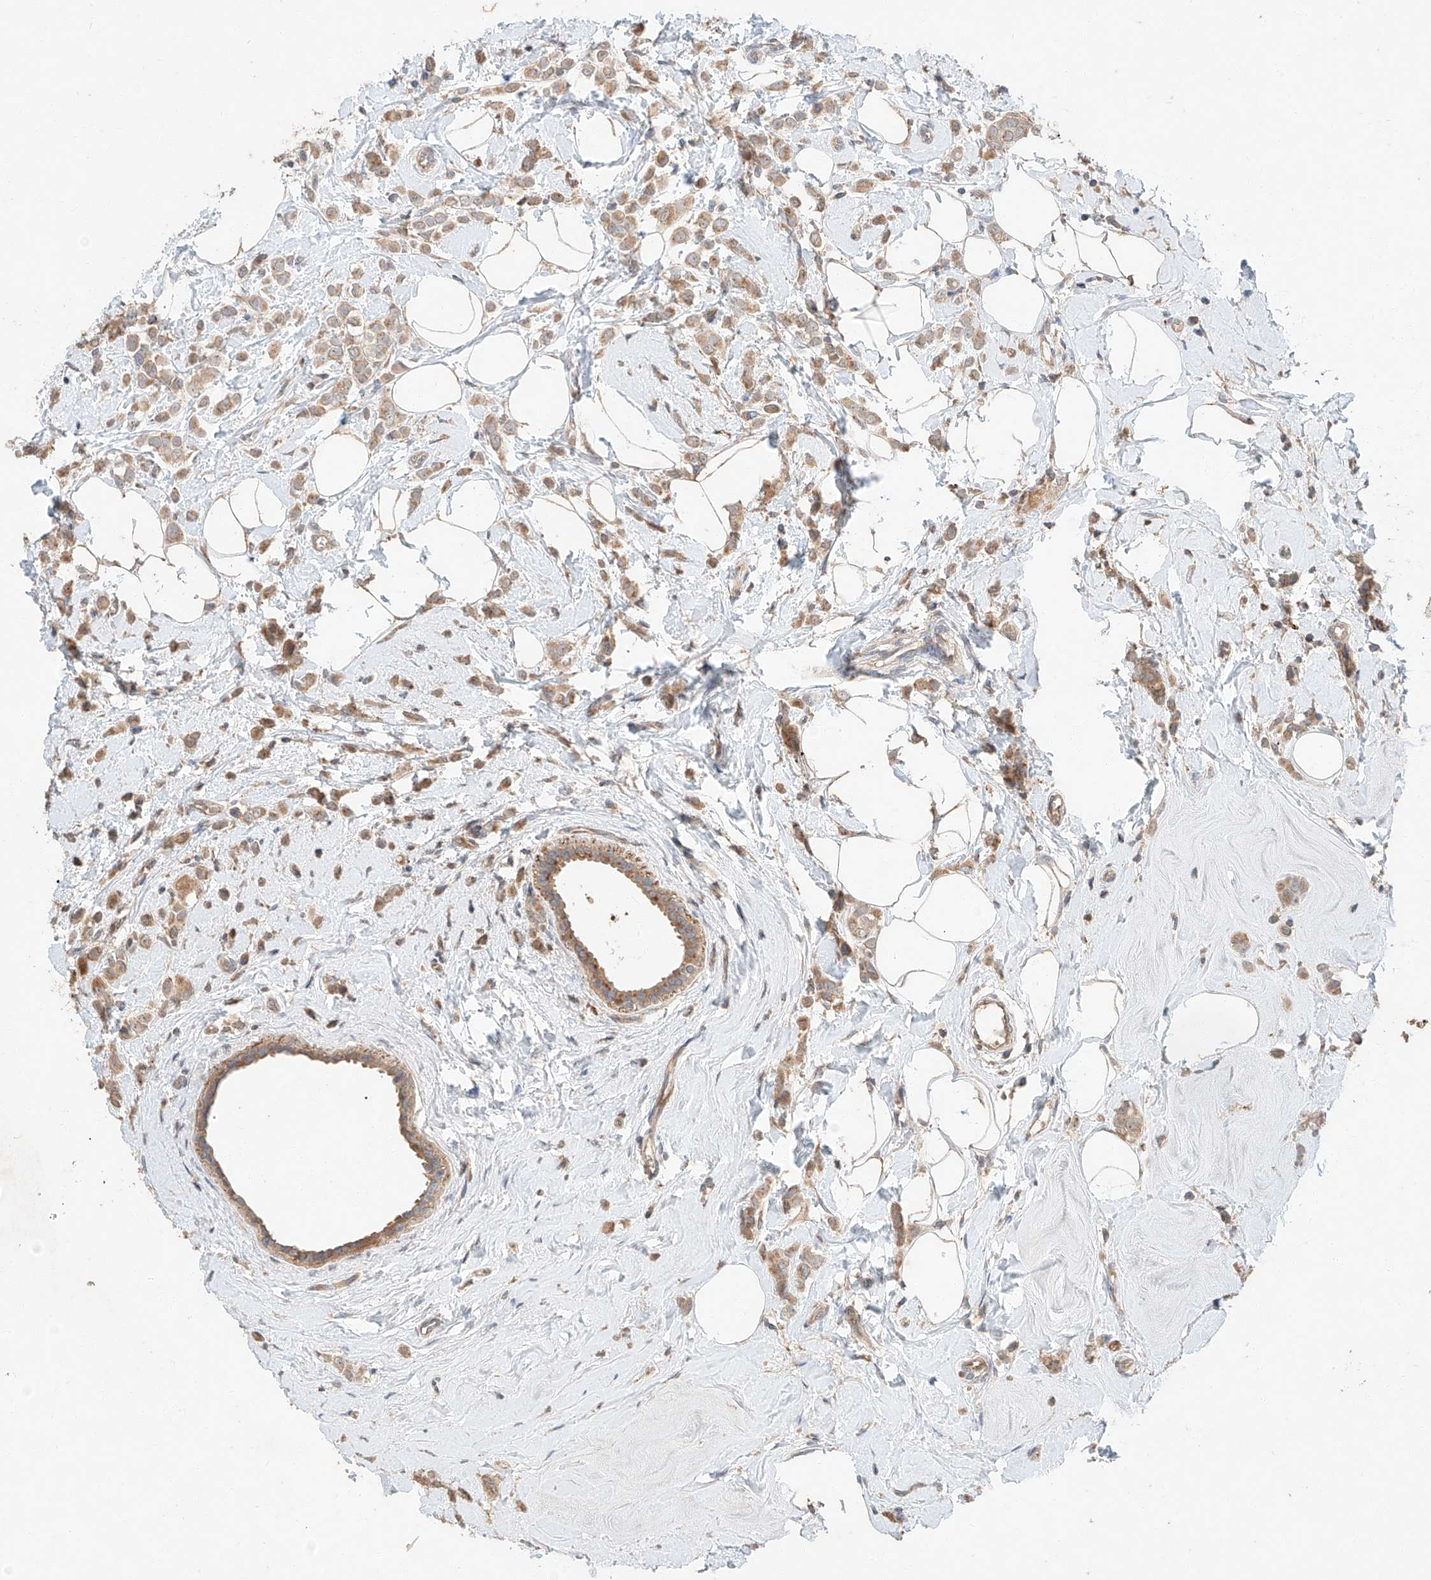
{"staining": {"intensity": "moderate", "quantity": ">75%", "location": "cytoplasmic/membranous"}, "tissue": "breast cancer", "cell_type": "Tumor cells", "image_type": "cancer", "snomed": [{"axis": "morphology", "description": "Lobular carcinoma"}, {"axis": "topography", "description": "Breast"}], "caption": "Breast lobular carcinoma stained for a protein (brown) reveals moderate cytoplasmic/membranous positive staining in about >75% of tumor cells.", "gene": "XPNPEP1", "patient": {"sex": "female", "age": 47}}